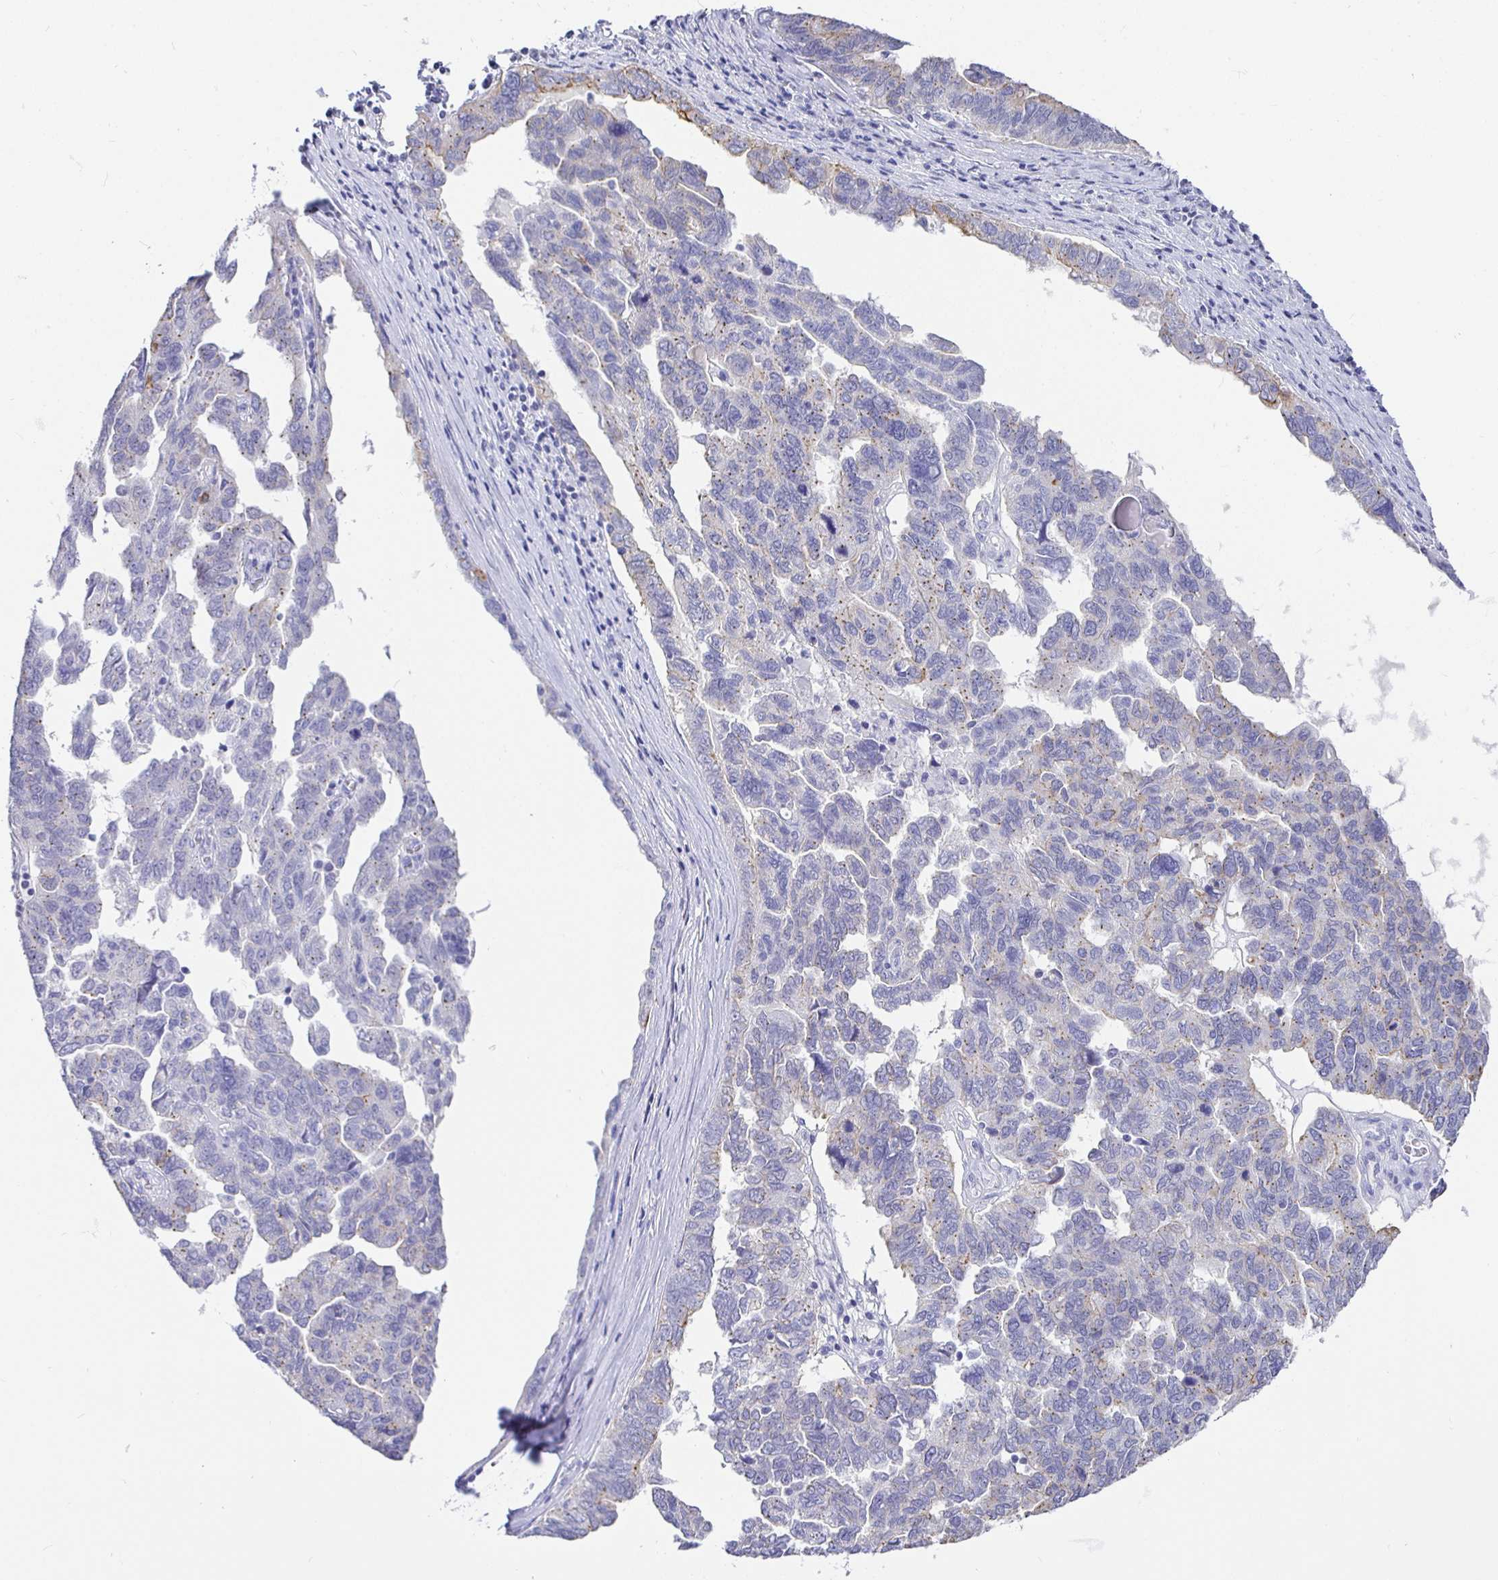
{"staining": {"intensity": "weak", "quantity": "<25%", "location": "cytoplasmic/membranous"}, "tissue": "ovarian cancer", "cell_type": "Tumor cells", "image_type": "cancer", "snomed": [{"axis": "morphology", "description": "Cystadenocarcinoma, serous, NOS"}, {"axis": "topography", "description": "Ovary"}], "caption": "This is an IHC micrograph of human ovarian cancer (serous cystadenocarcinoma). There is no positivity in tumor cells.", "gene": "EZHIP", "patient": {"sex": "female", "age": 64}}